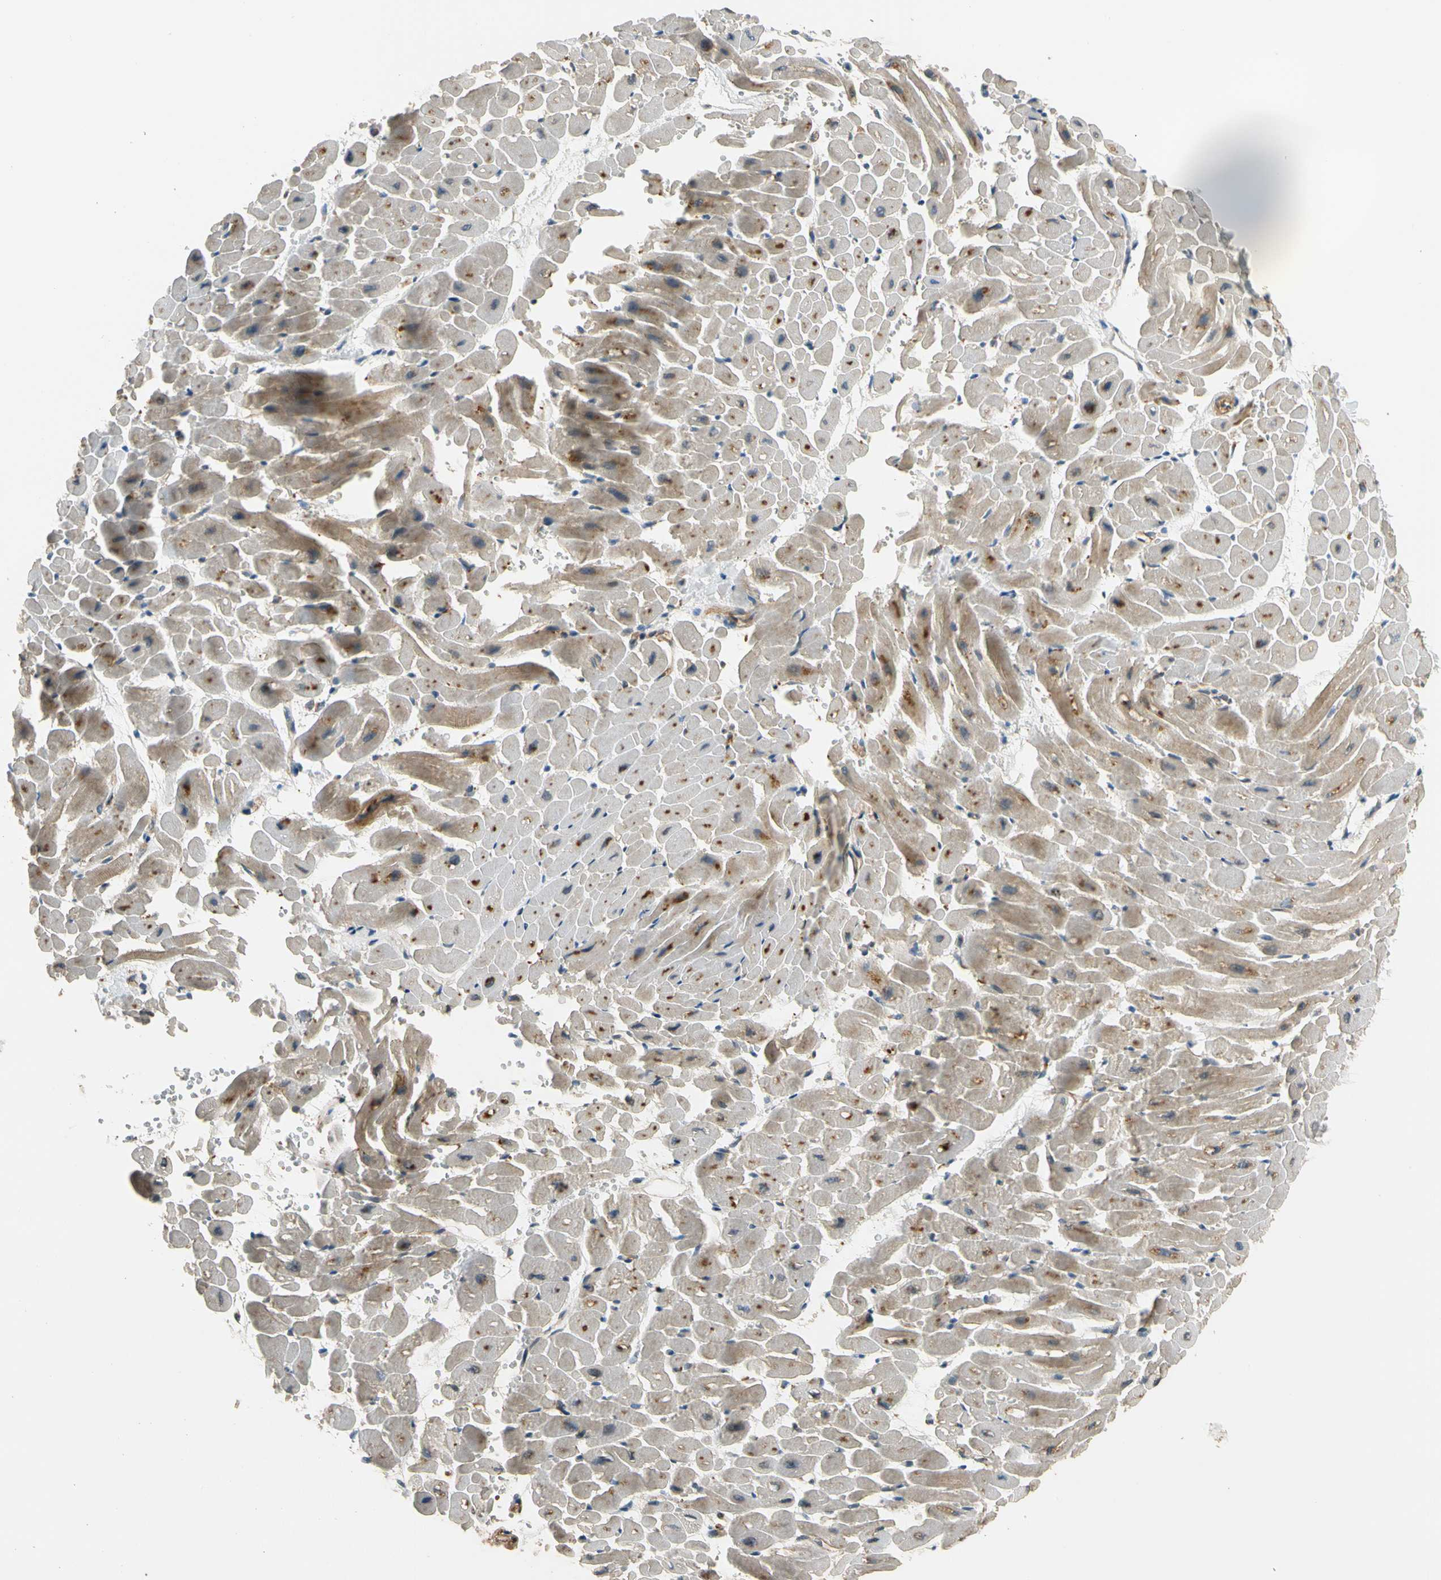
{"staining": {"intensity": "moderate", "quantity": "<25%", "location": "cytoplasmic/membranous"}, "tissue": "heart muscle", "cell_type": "Cardiomyocytes", "image_type": "normal", "snomed": [{"axis": "morphology", "description": "Normal tissue, NOS"}, {"axis": "topography", "description": "Heart"}], "caption": "Immunohistochemistry (DAB) staining of benign human heart muscle displays moderate cytoplasmic/membranous protein positivity in approximately <25% of cardiomyocytes.", "gene": "MST1R", "patient": {"sex": "male", "age": 45}}